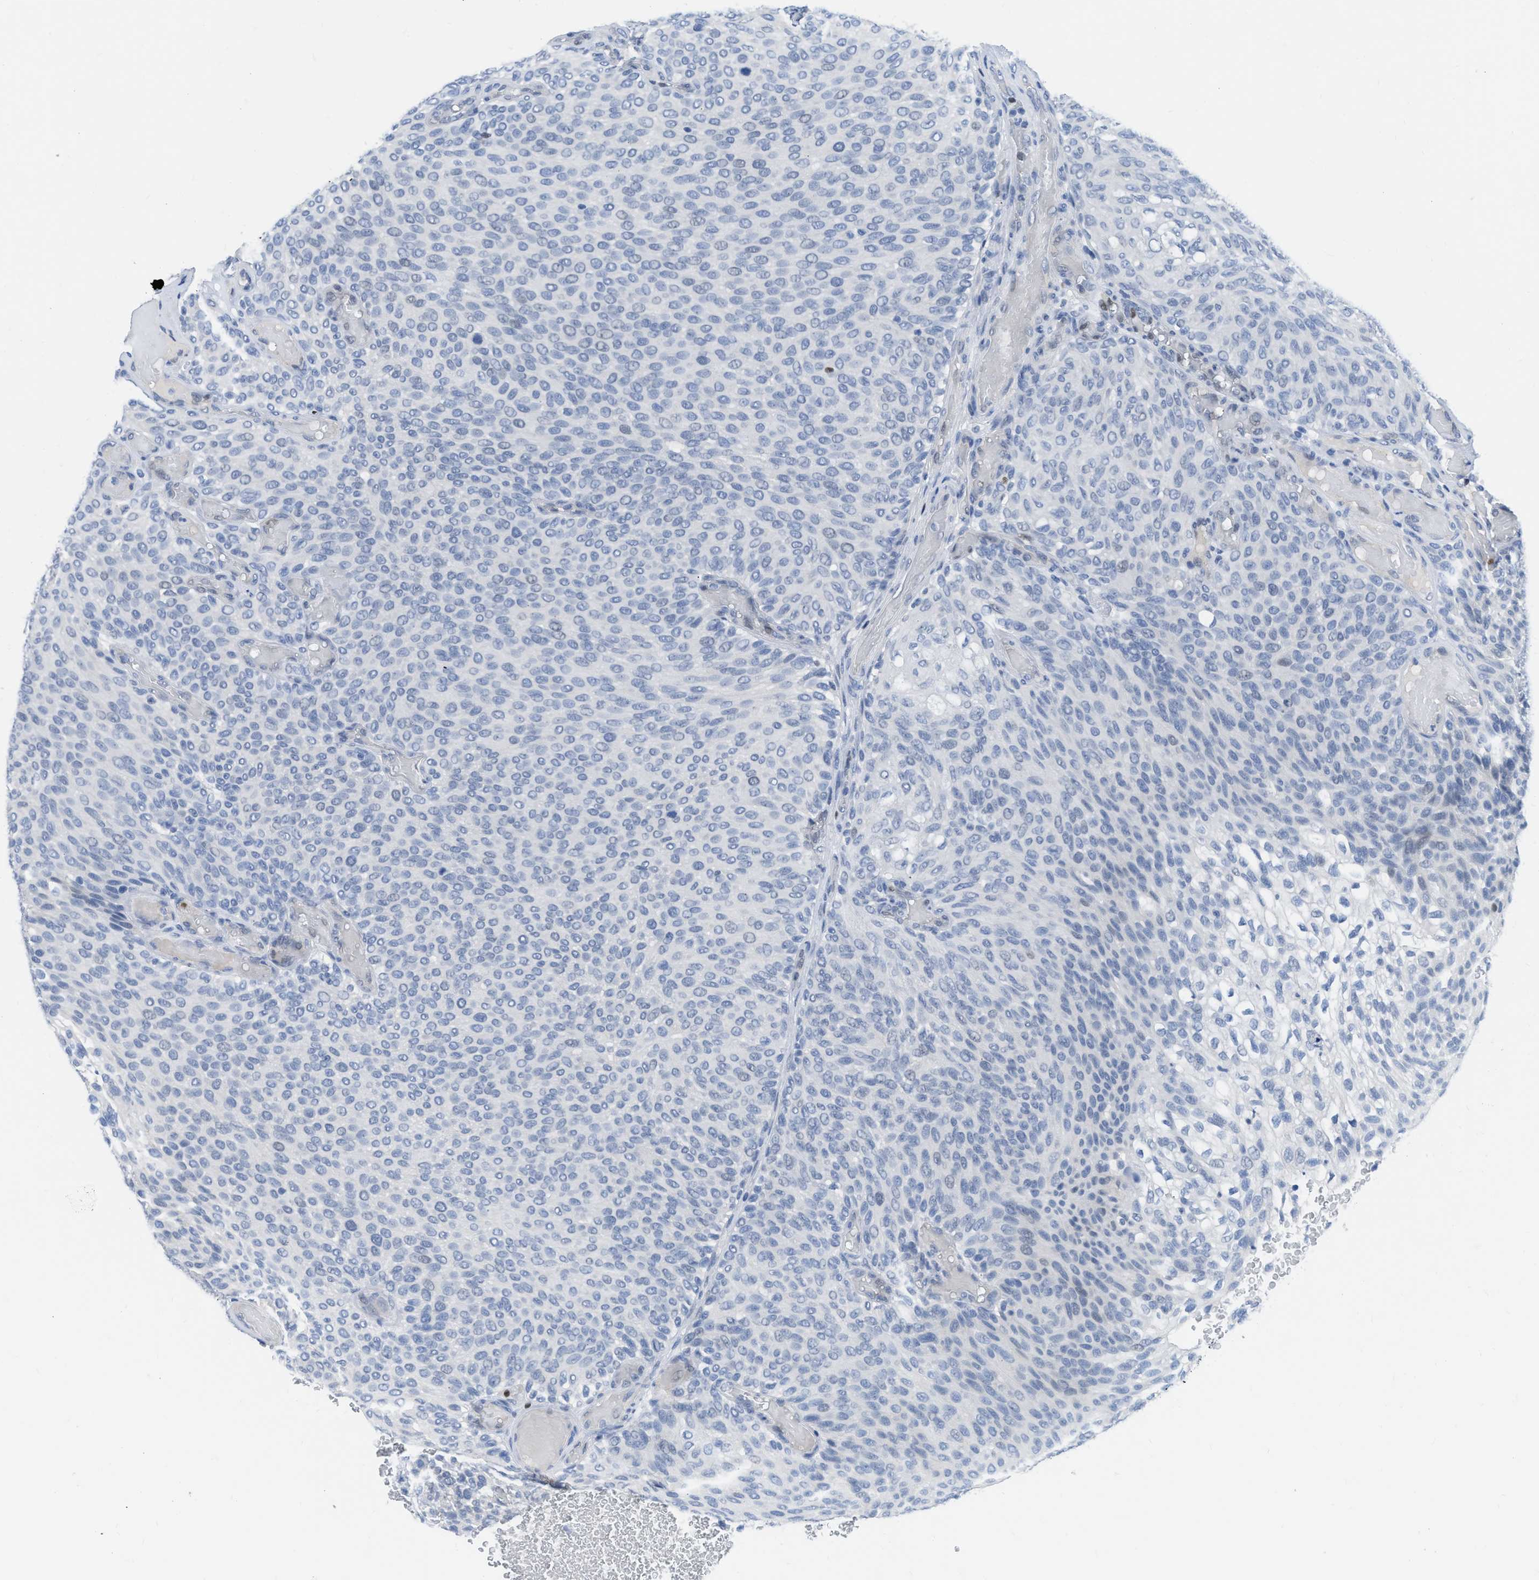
{"staining": {"intensity": "negative", "quantity": "none", "location": "none"}, "tissue": "urothelial cancer", "cell_type": "Tumor cells", "image_type": "cancer", "snomed": [{"axis": "morphology", "description": "Urothelial carcinoma, Low grade"}, {"axis": "topography", "description": "Urinary bladder"}], "caption": "Tumor cells show no significant staining in low-grade urothelial carcinoma.", "gene": "TCF7", "patient": {"sex": "male", "age": 78}}